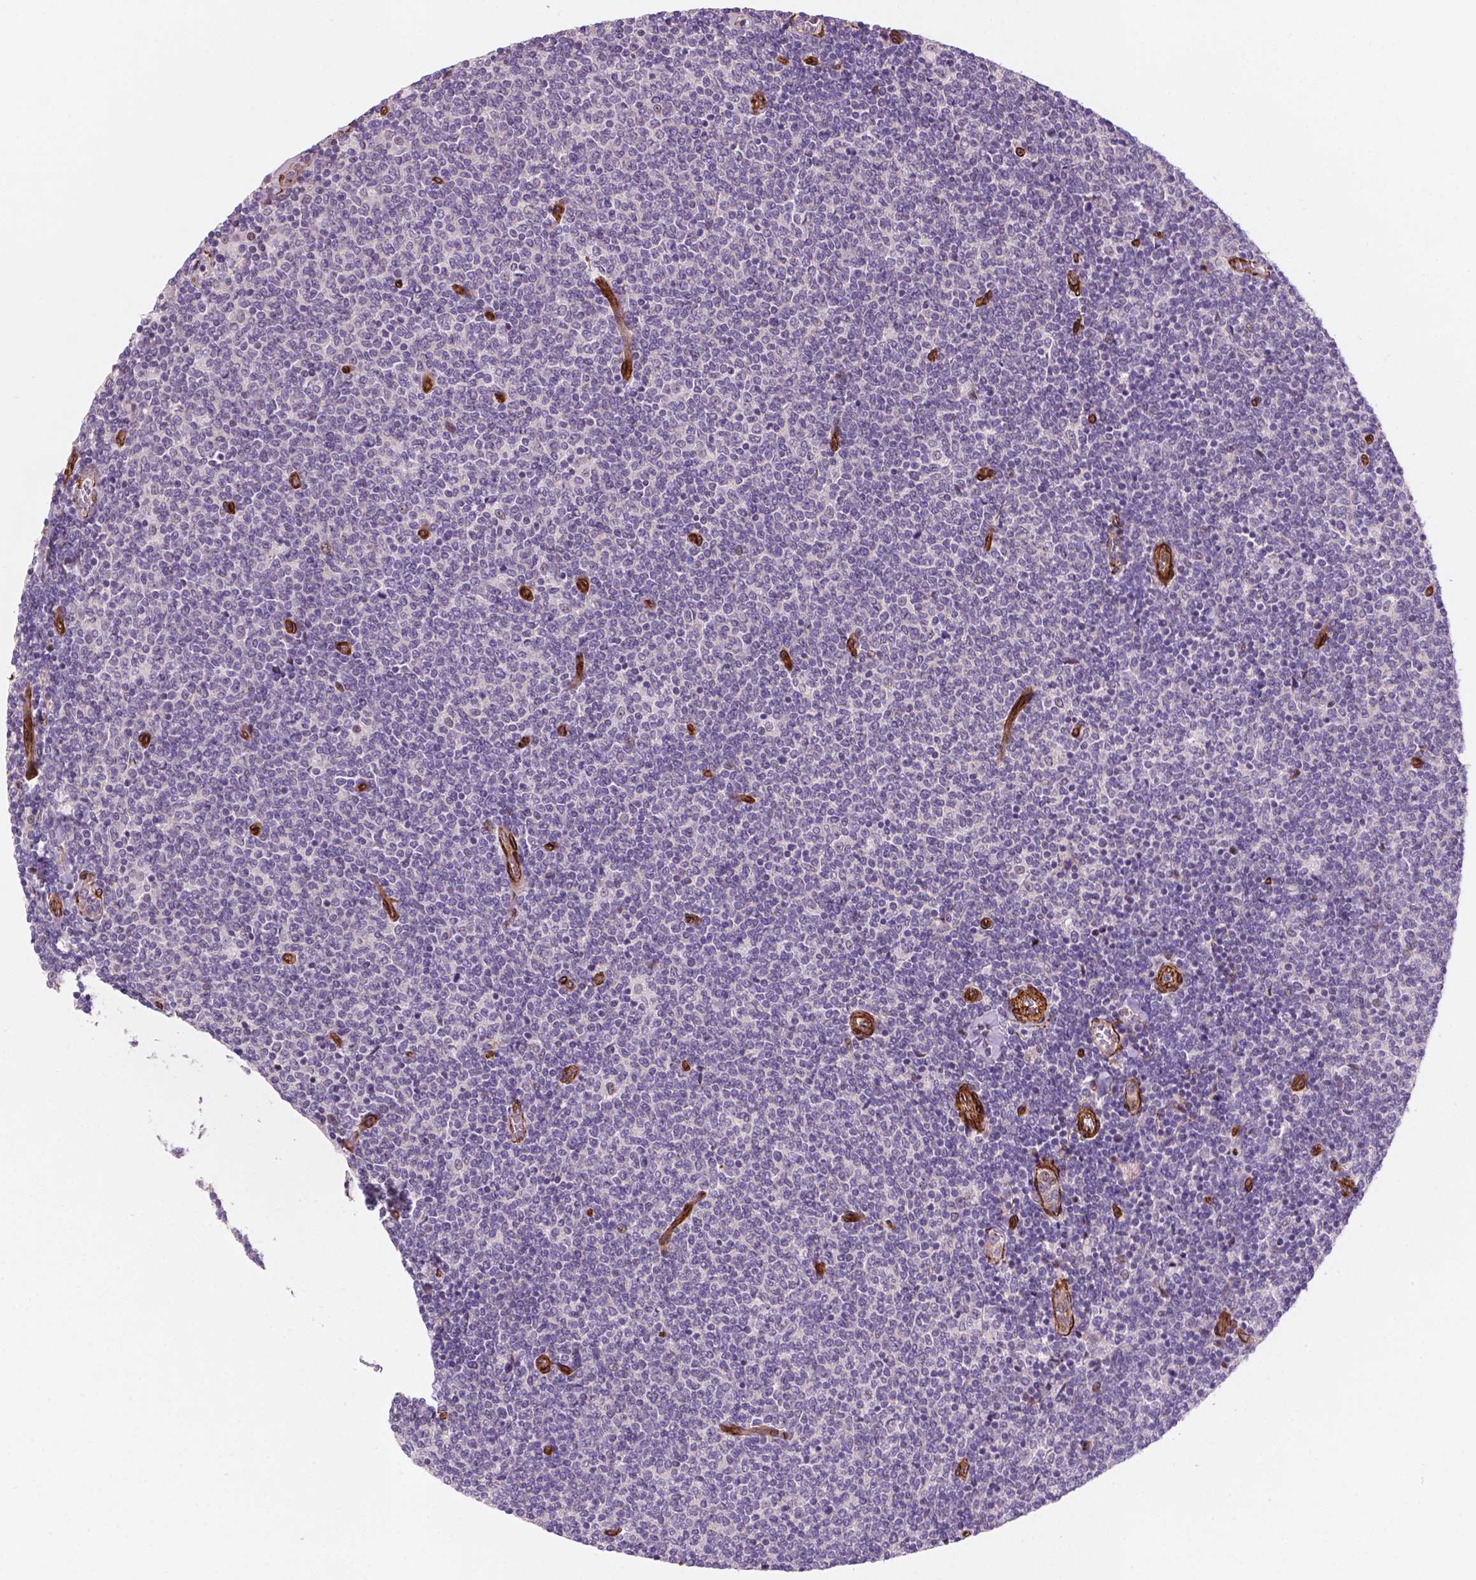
{"staining": {"intensity": "negative", "quantity": "none", "location": "none"}, "tissue": "lymphoma", "cell_type": "Tumor cells", "image_type": "cancer", "snomed": [{"axis": "morphology", "description": "Malignant lymphoma, non-Hodgkin's type, Low grade"}, {"axis": "topography", "description": "Lymph node"}], "caption": "DAB immunohistochemical staining of lymphoma shows no significant expression in tumor cells. (DAB (3,3'-diaminobenzidine) immunohistochemistry (IHC) visualized using brightfield microscopy, high magnification).", "gene": "EGFL8", "patient": {"sex": "male", "age": 52}}